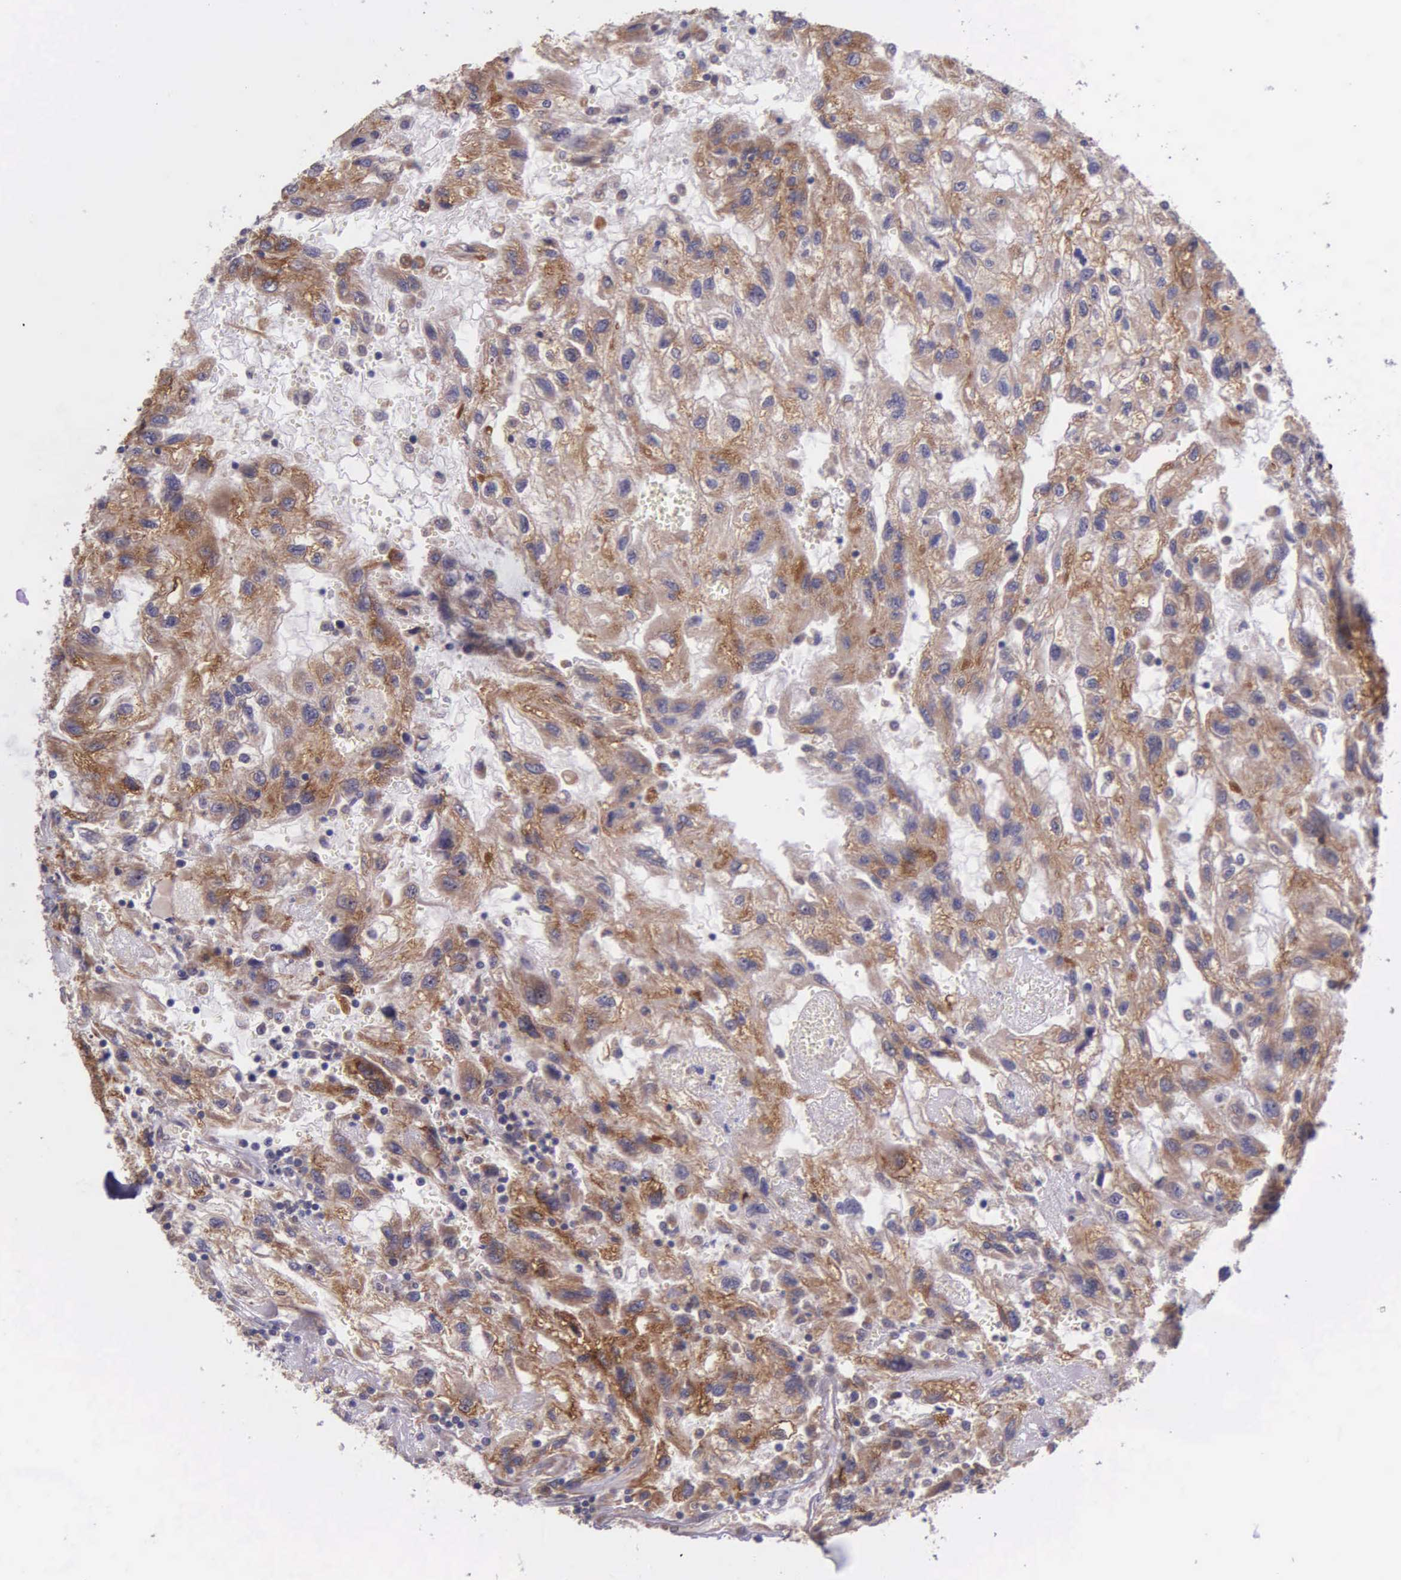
{"staining": {"intensity": "weak", "quantity": ">75%", "location": "cytoplasmic/membranous"}, "tissue": "renal cancer", "cell_type": "Tumor cells", "image_type": "cancer", "snomed": [{"axis": "morphology", "description": "Normal tissue, NOS"}, {"axis": "morphology", "description": "Adenocarcinoma, NOS"}, {"axis": "topography", "description": "Kidney"}], "caption": "An image of adenocarcinoma (renal) stained for a protein shows weak cytoplasmic/membranous brown staining in tumor cells.", "gene": "NSDHL", "patient": {"sex": "male", "age": 71}}